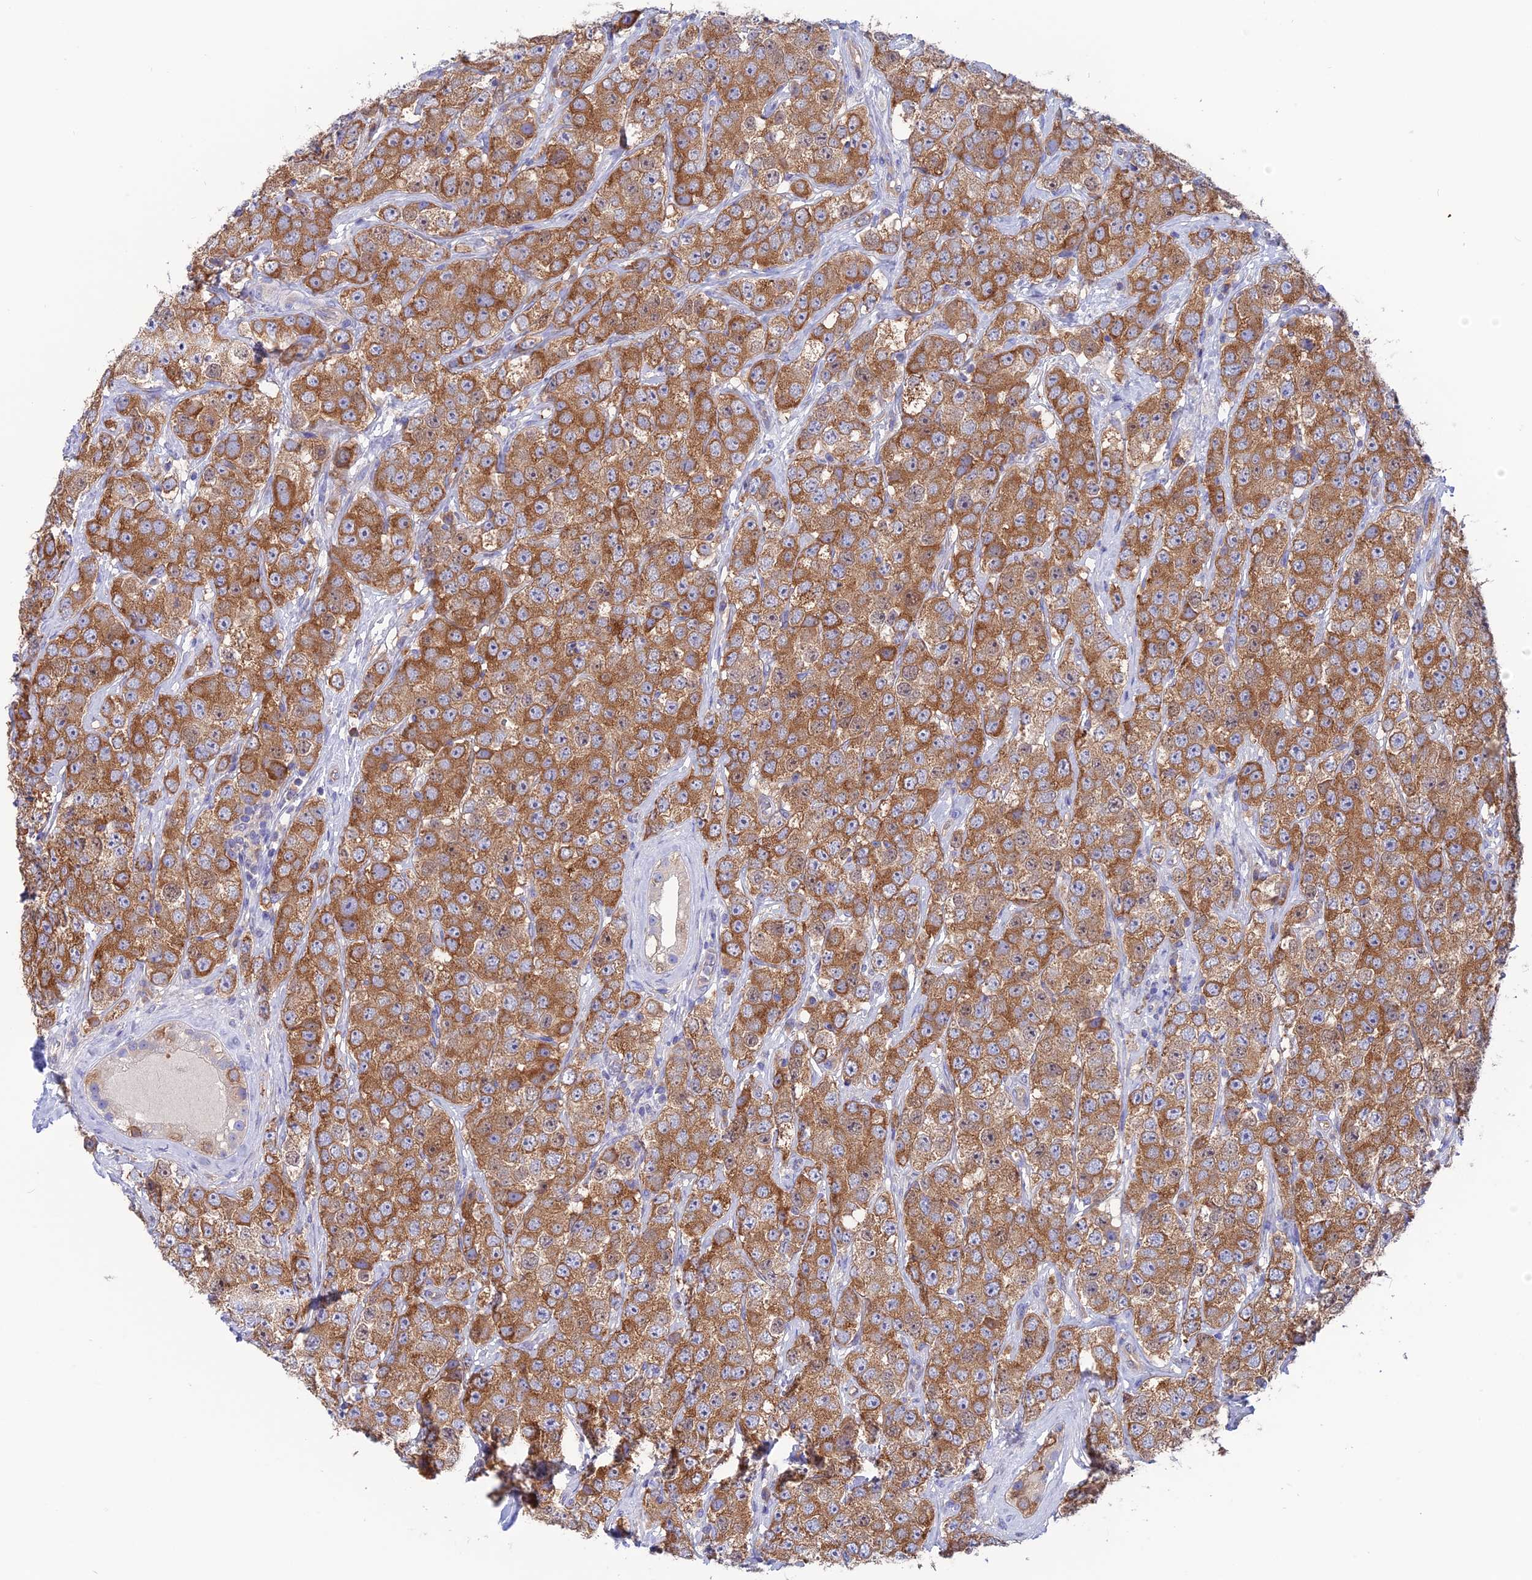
{"staining": {"intensity": "moderate", "quantity": ">75%", "location": "cytoplasmic/membranous"}, "tissue": "testis cancer", "cell_type": "Tumor cells", "image_type": "cancer", "snomed": [{"axis": "morphology", "description": "Seminoma, NOS"}, {"axis": "topography", "description": "Testis"}], "caption": "Protein expression analysis of testis seminoma demonstrates moderate cytoplasmic/membranous positivity in about >75% of tumor cells.", "gene": "LZTFL1", "patient": {"sex": "male", "age": 28}}